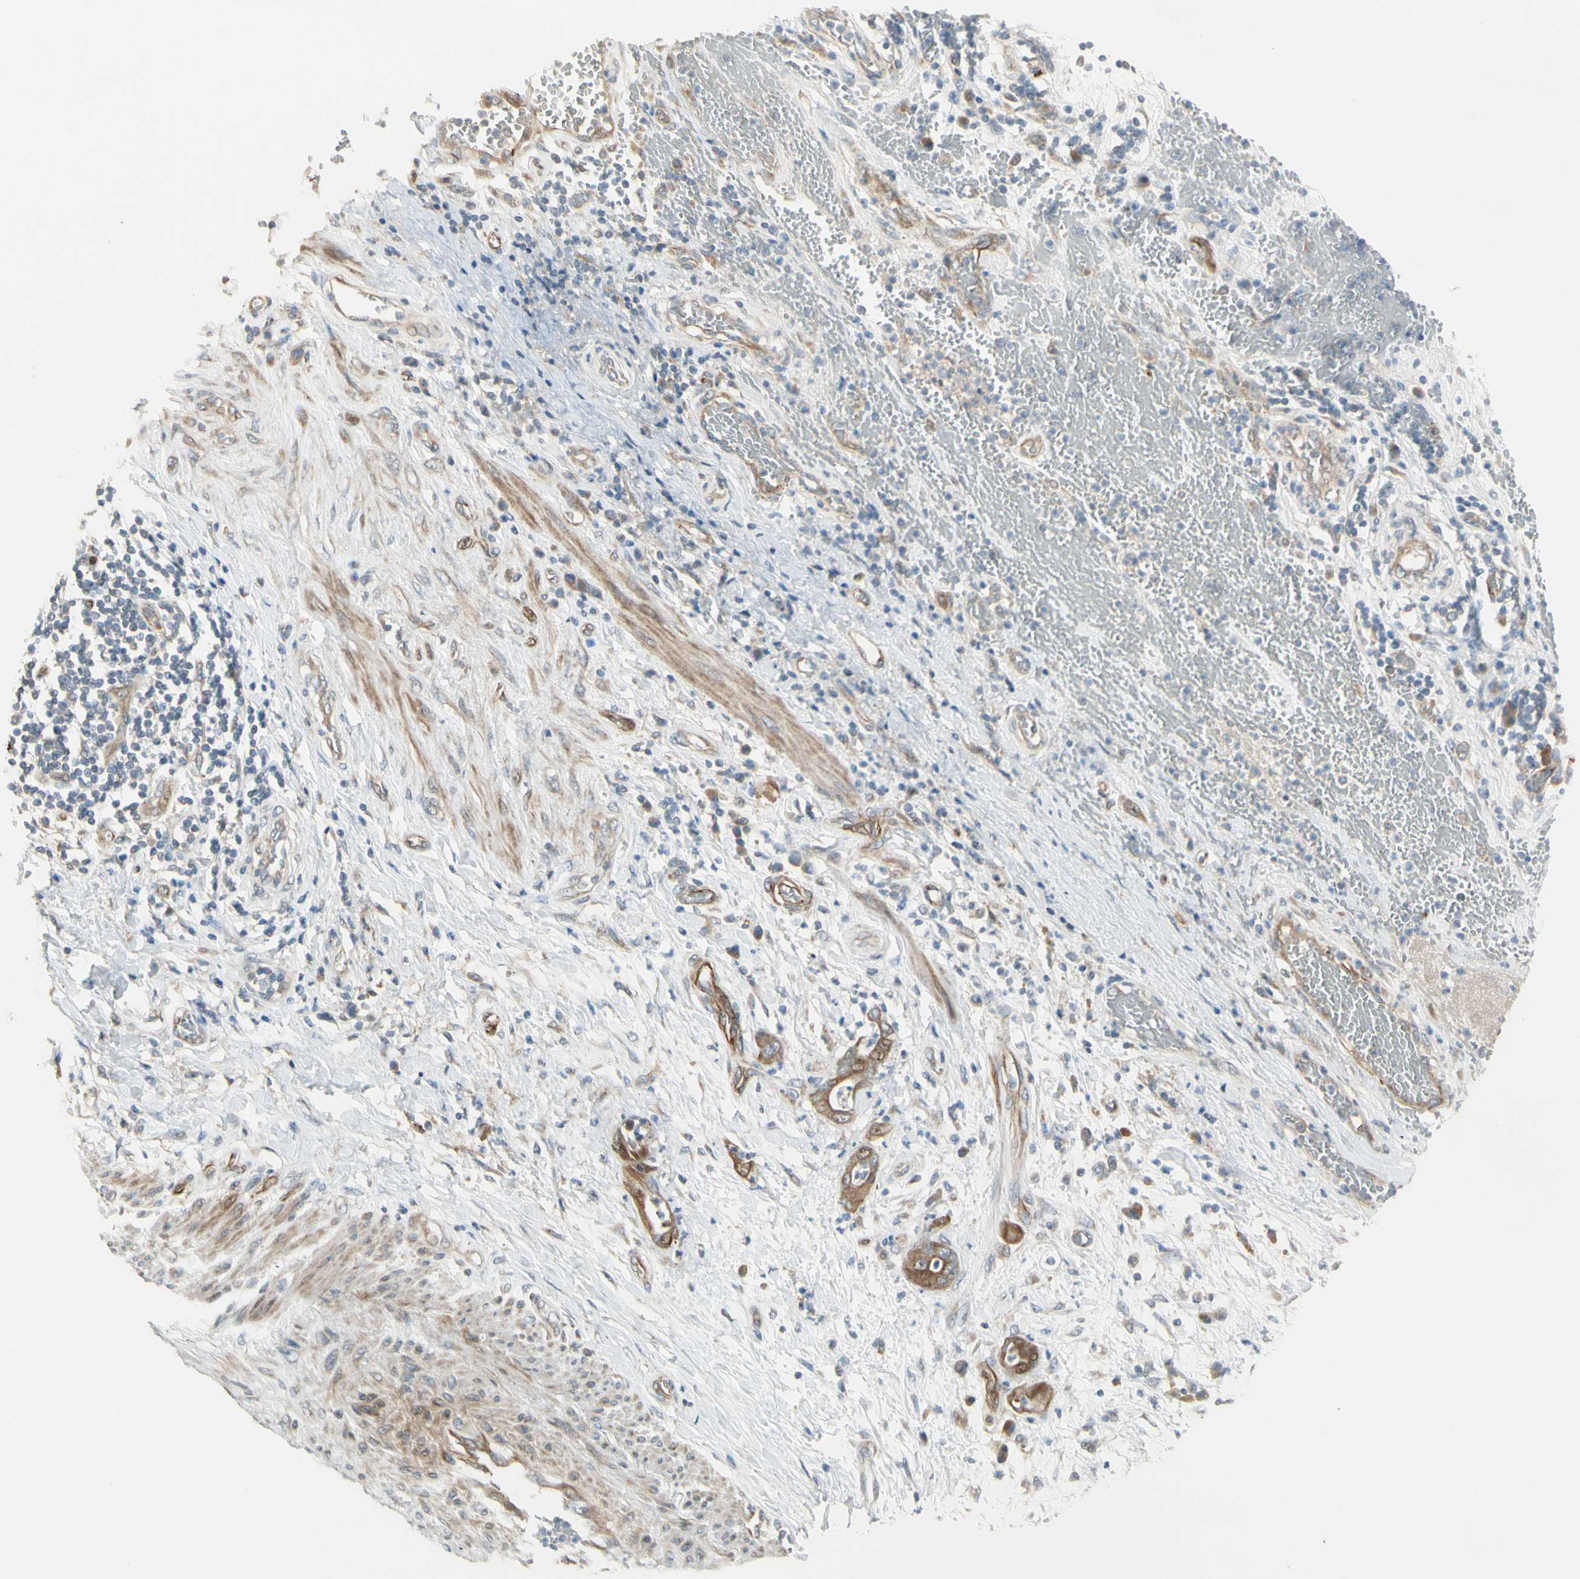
{"staining": {"intensity": "moderate", "quantity": ">75%", "location": "cytoplasmic/membranous"}, "tissue": "stomach cancer", "cell_type": "Tumor cells", "image_type": "cancer", "snomed": [{"axis": "morphology", "description": "Adenocarcinoma, NOS"}, {"axis": "topography", "description": "Stomach"}], "caption": "Approximately >75% of tumor cells in human adenocarcinoma (stomach) display moderate cytoplasmic/membranous protein staining as visualized by brown immunohistochemical staining.", "gene": "NDFIP1", "patient": {"sex": "female", "age": 73}}